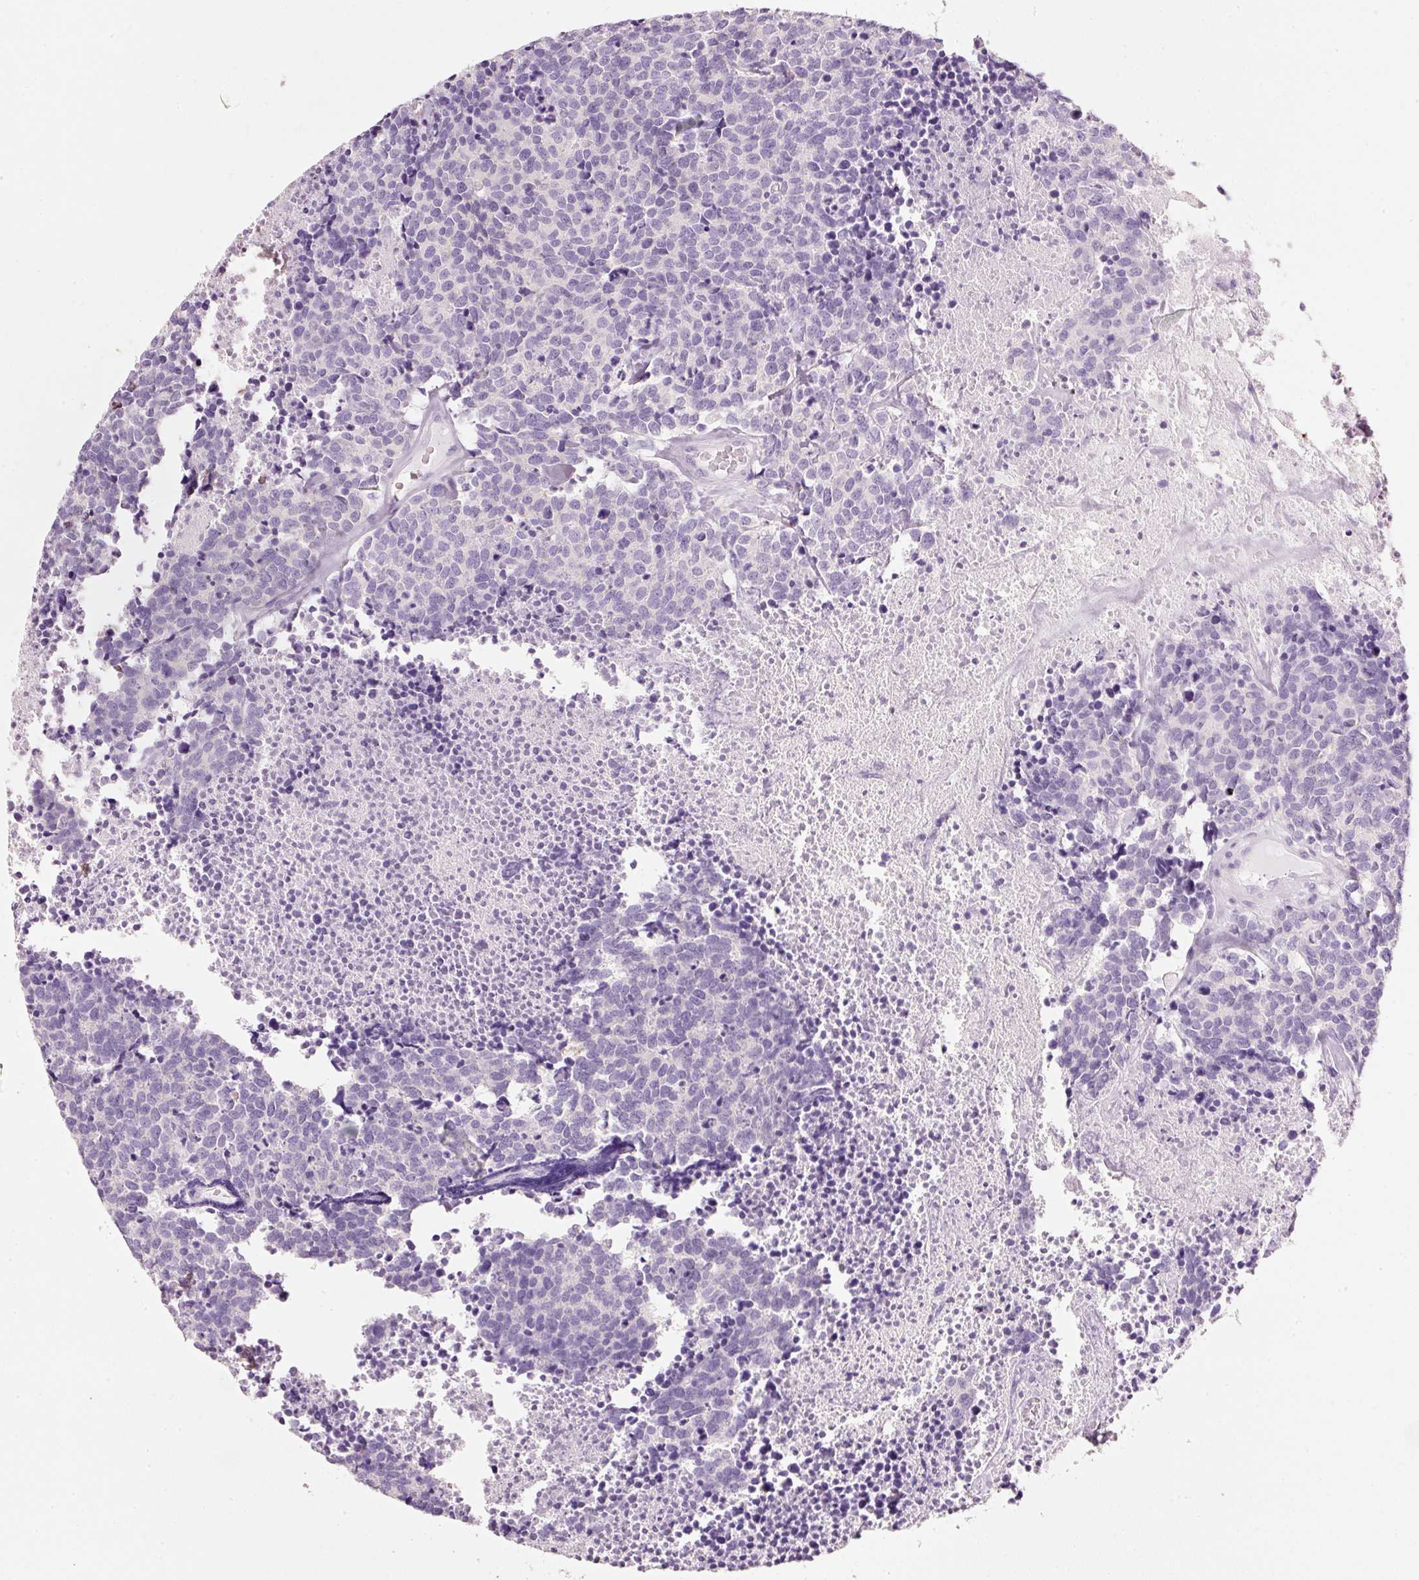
{"staining": {"intensity": "negative", "quantity": "none", "location": "none"}, "tissue": "carcinoid", "cell_type": "Tumor cells", "image_type": "cancer", "snomed": [{"axis": "morphology", "description": "Carcinoid, malignant, NOS"}, {"axis": "topography", "description": "Skin"}], "caption": "A histopathology image of carcinoid (malignant) stained for a protein demonstrates no brown staining in tumor cells. (DAB (3,3'-diaminobenzidine) immunohistochemistry (IHC) visualized using brightfield microscopy, high magnification).", "gene": "PDXDC1", "patient": {"sex": "female", "age": 79}}